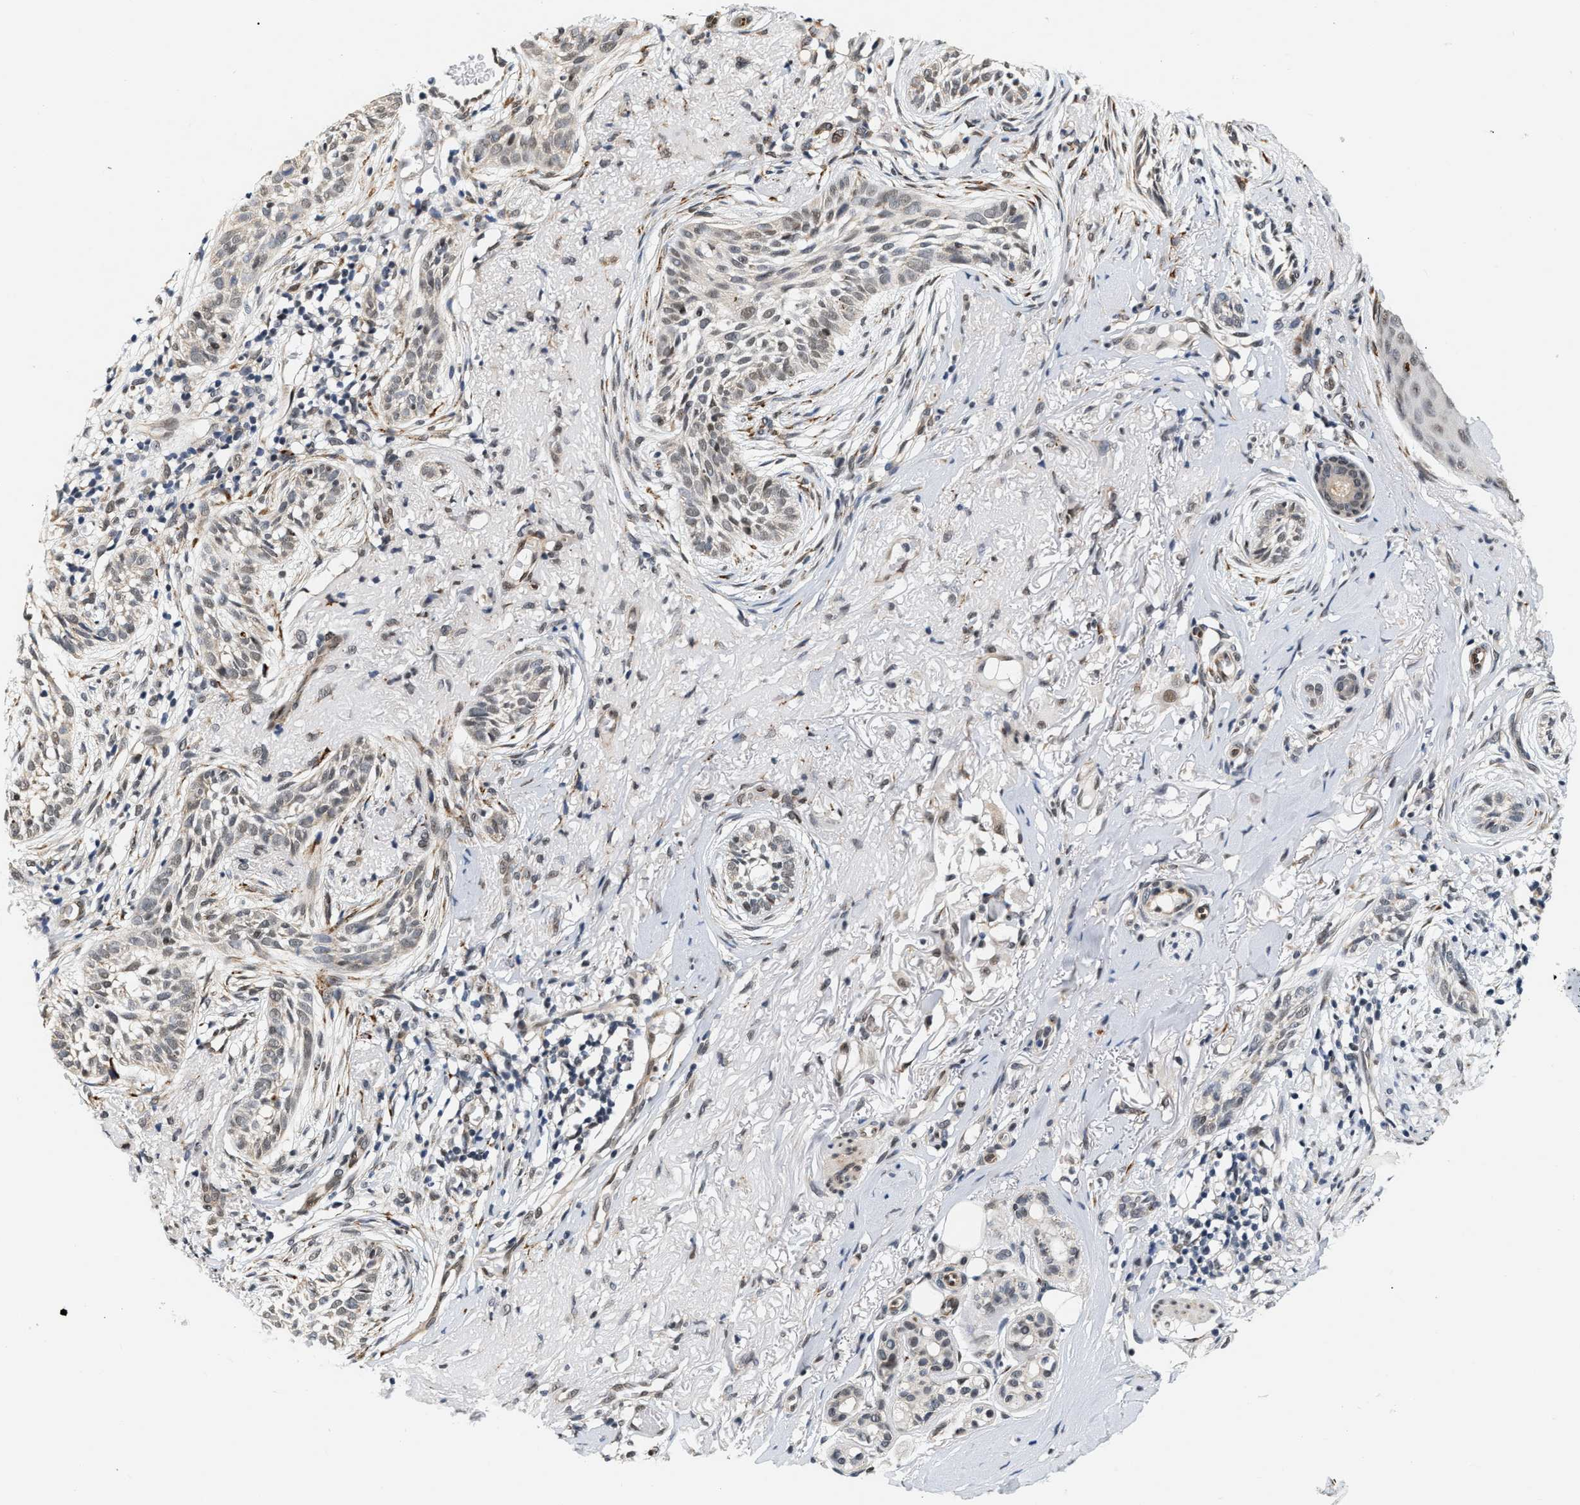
{"staining": {"intensity": "weak", "quantity": "<25%", "location": "nuclear"}, "tissue": "skin cancer", "cell_type": "Tumor cells", "image_type": "cancer", "snomed": [{"axis": "morphology", "description": "Basal cell carcinoma"}, {"axis": "topography", "description": "Skin"}], "caption": "Image shows no significant protein staining in tumor cells of skin cancer.", "gene": "THOC1", "patient": {"sex": "female", "age": 88}}